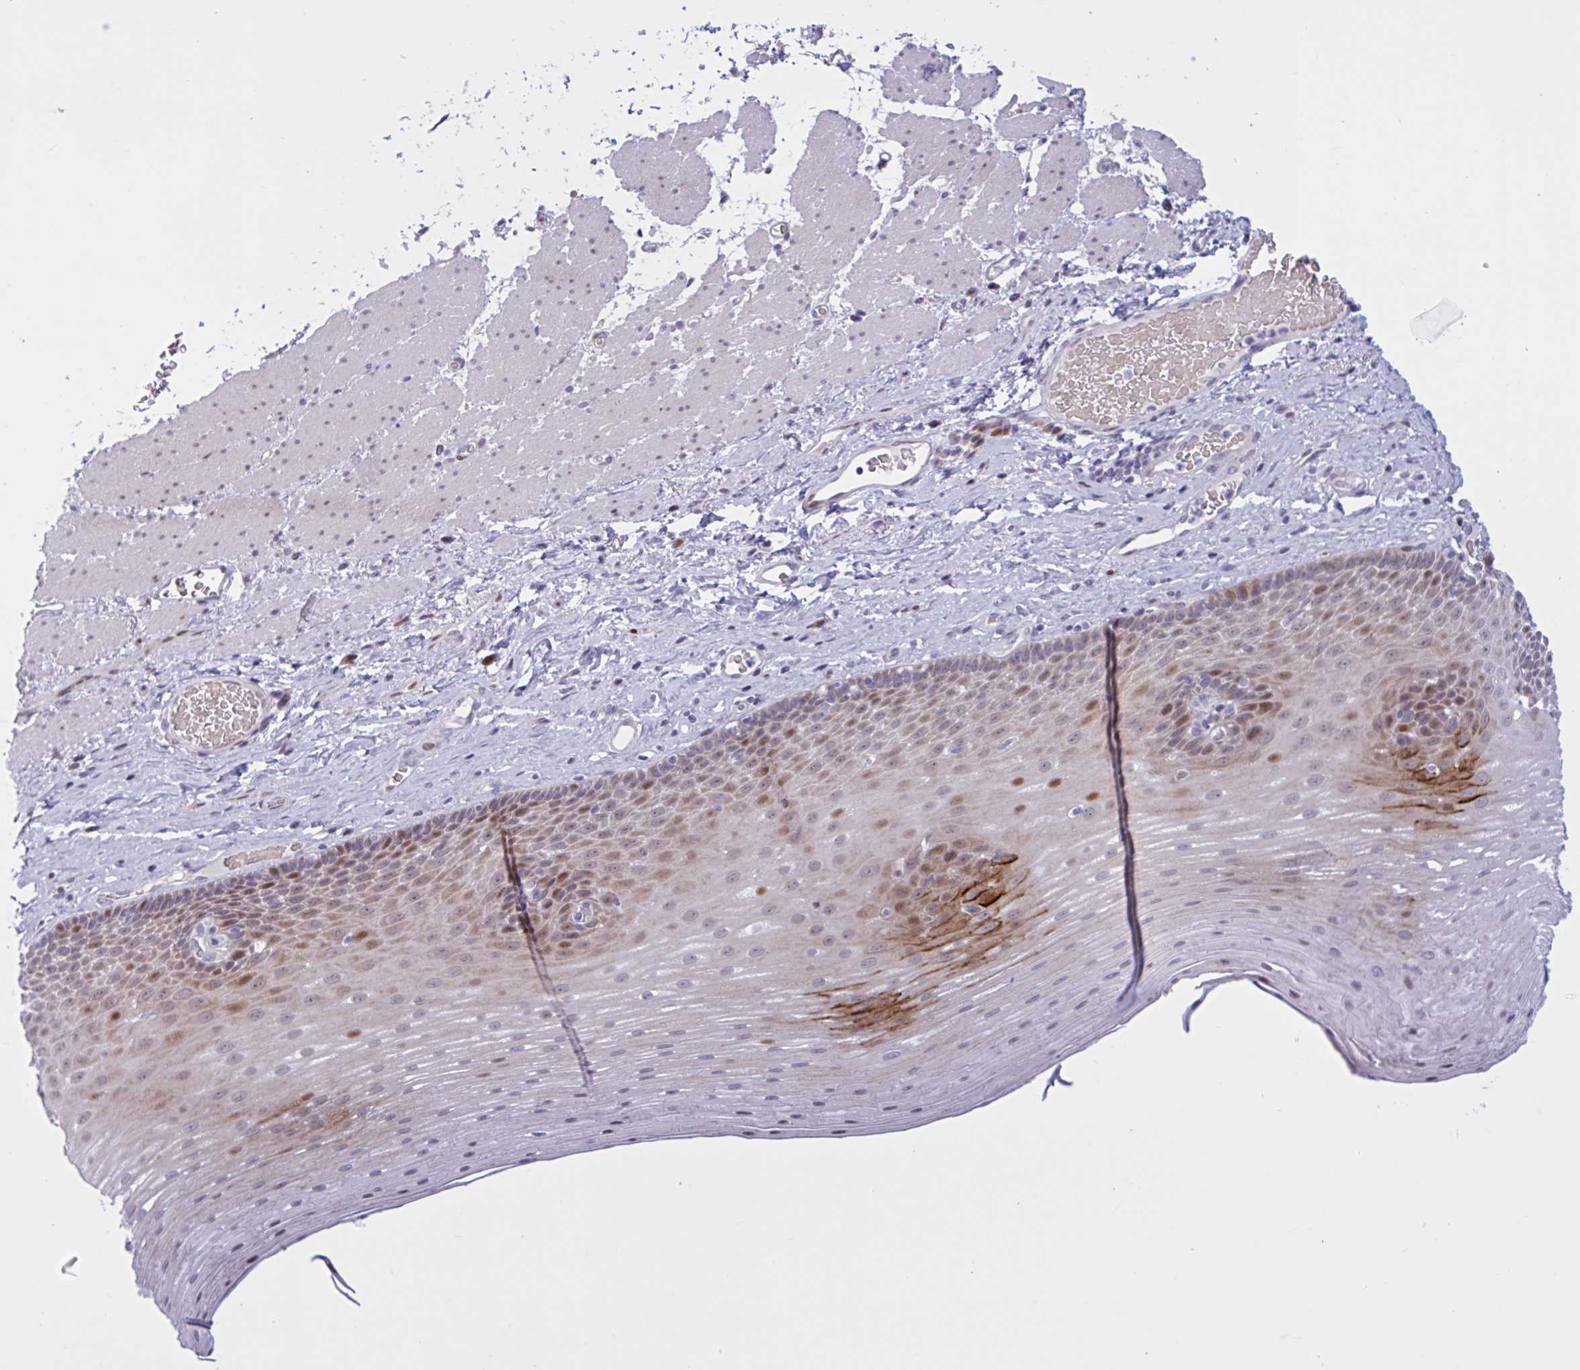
{"staining": {"intensity": "moderate", "quantity": "25%-75%", "location": "cytoplasmic/membranous,nuclear"}, "tissue": "esophagus", "cell_type": "Squamous epithelial cells", "image_type": "normal", "snomed": [{"axis": "morphology", "description": "Normal tissue, NOS"}, {"axis": "topography", "description": "Esophagus"}], "caption": "A photomicrograph showing moderate cytoplasmic/membranous,nuclear positivity in about 25%-75% of squamous epithelial cells in unremarkable esophagus, as visualized by brown immunohistochemical staining.", "gene": "RBL1", "patient": {"sex": "male", "age": 62}}